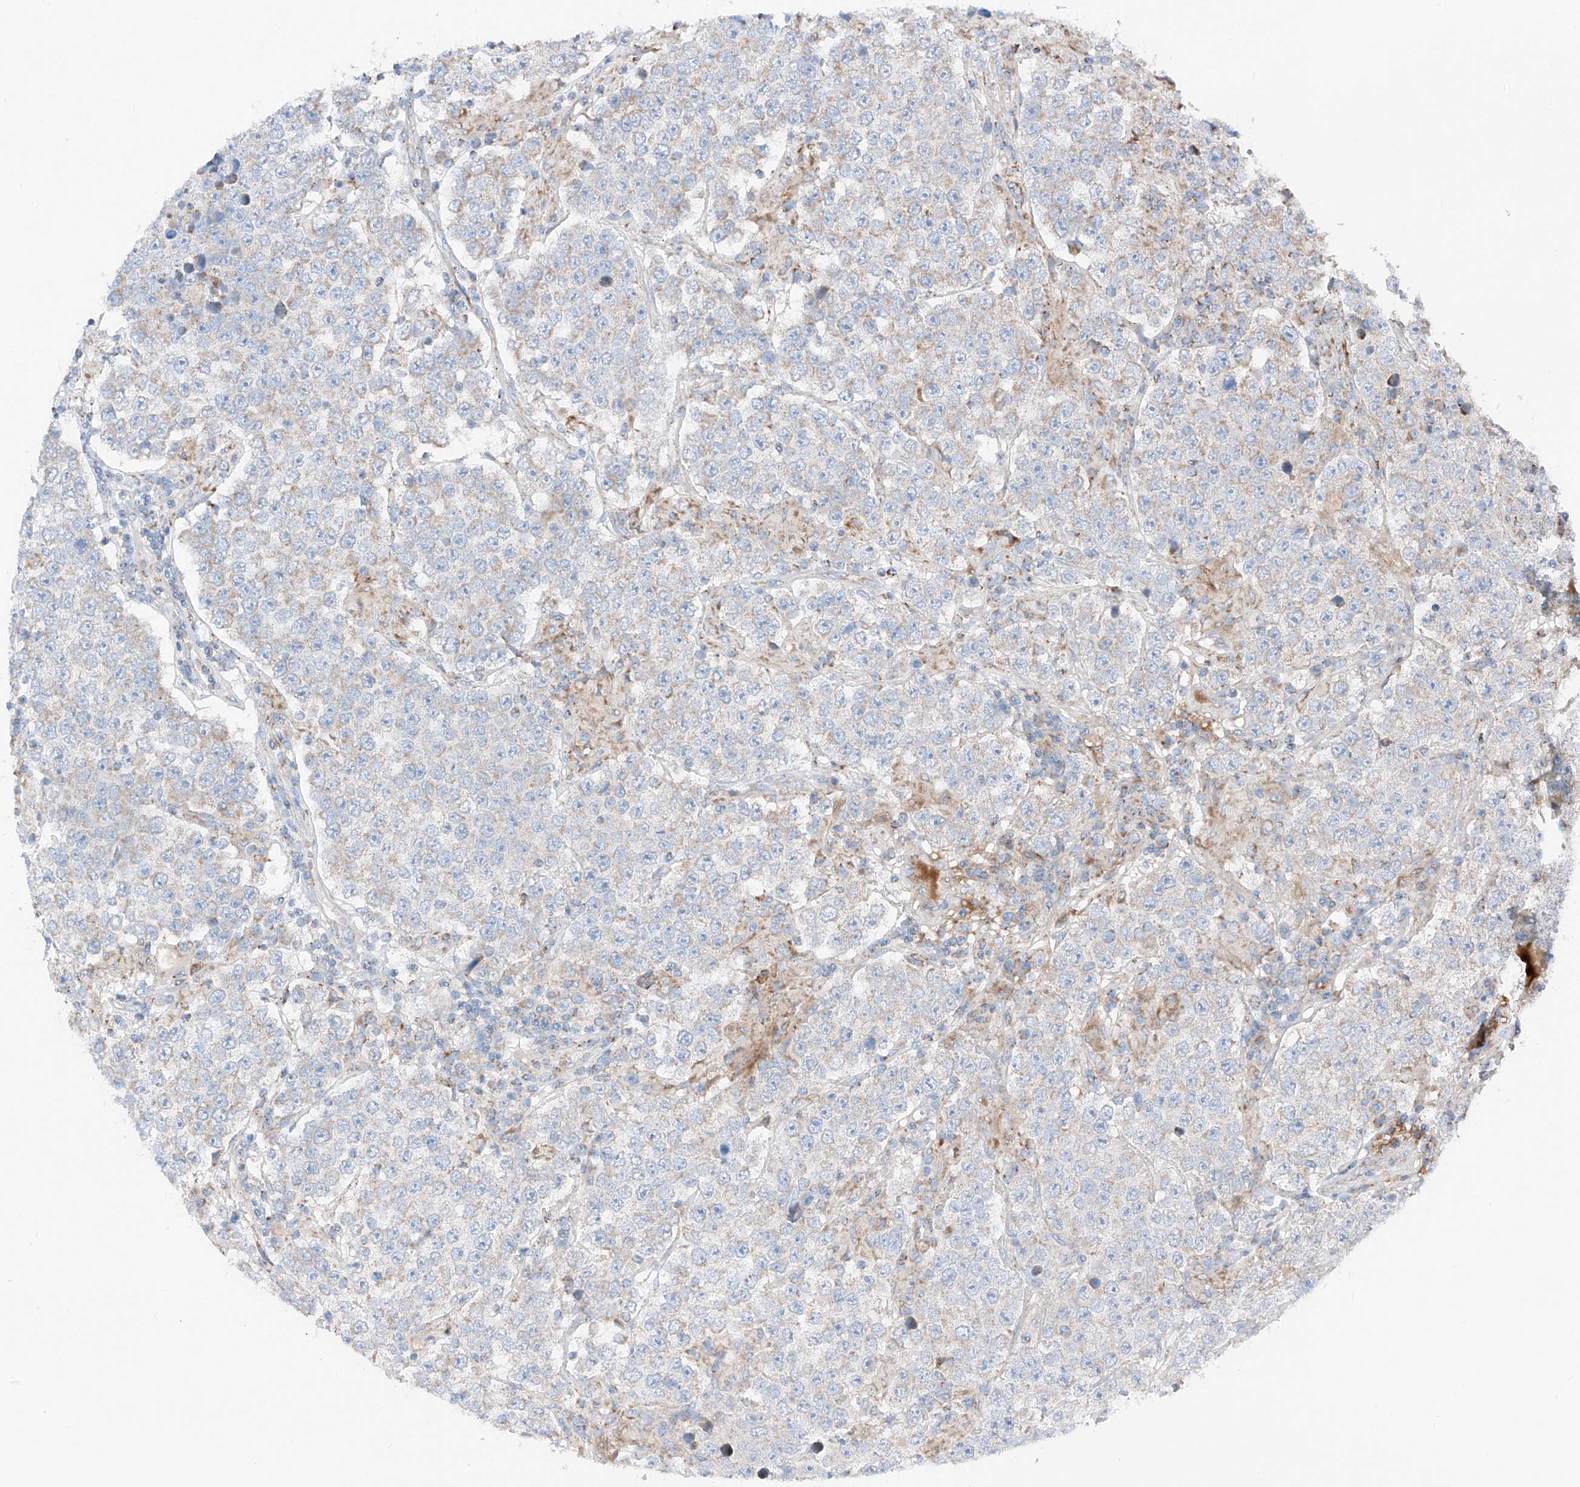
{"staining": {"intensity": "weak", "quantity": "<25%", "location": "cytoplasmic/membranous"}, "tissue": "testis cancer", "cell_type": "Tumor cells", "image_type": "cancer", "snomed": [{"axis": "morphology", "description": "Normal tissue, NOS"}, {"axis": "morphology", "description": "Urothelial carcinoma, High grade"}, {"axis": "morphology", "description": "Seminoma, NOS"}, {"axis": "morphology", "description": "Carcinoma, Embryonal, NOS"}, {"axis": "topography", "description": "Urinary bladder"}, {"axis": "topography", "description": "Testis"}], "caption": "The immunohistochemistry micrograph has no significant staining in tumor cells of testis cancer (high-grade urothelial carcinoma) tissue. (DAB (3,3'-diaminobenzidine) immunohistochemistry (IHC), high magnification).", "gene": "MRAP", "patient": {"sex": "male", "age": 41}}